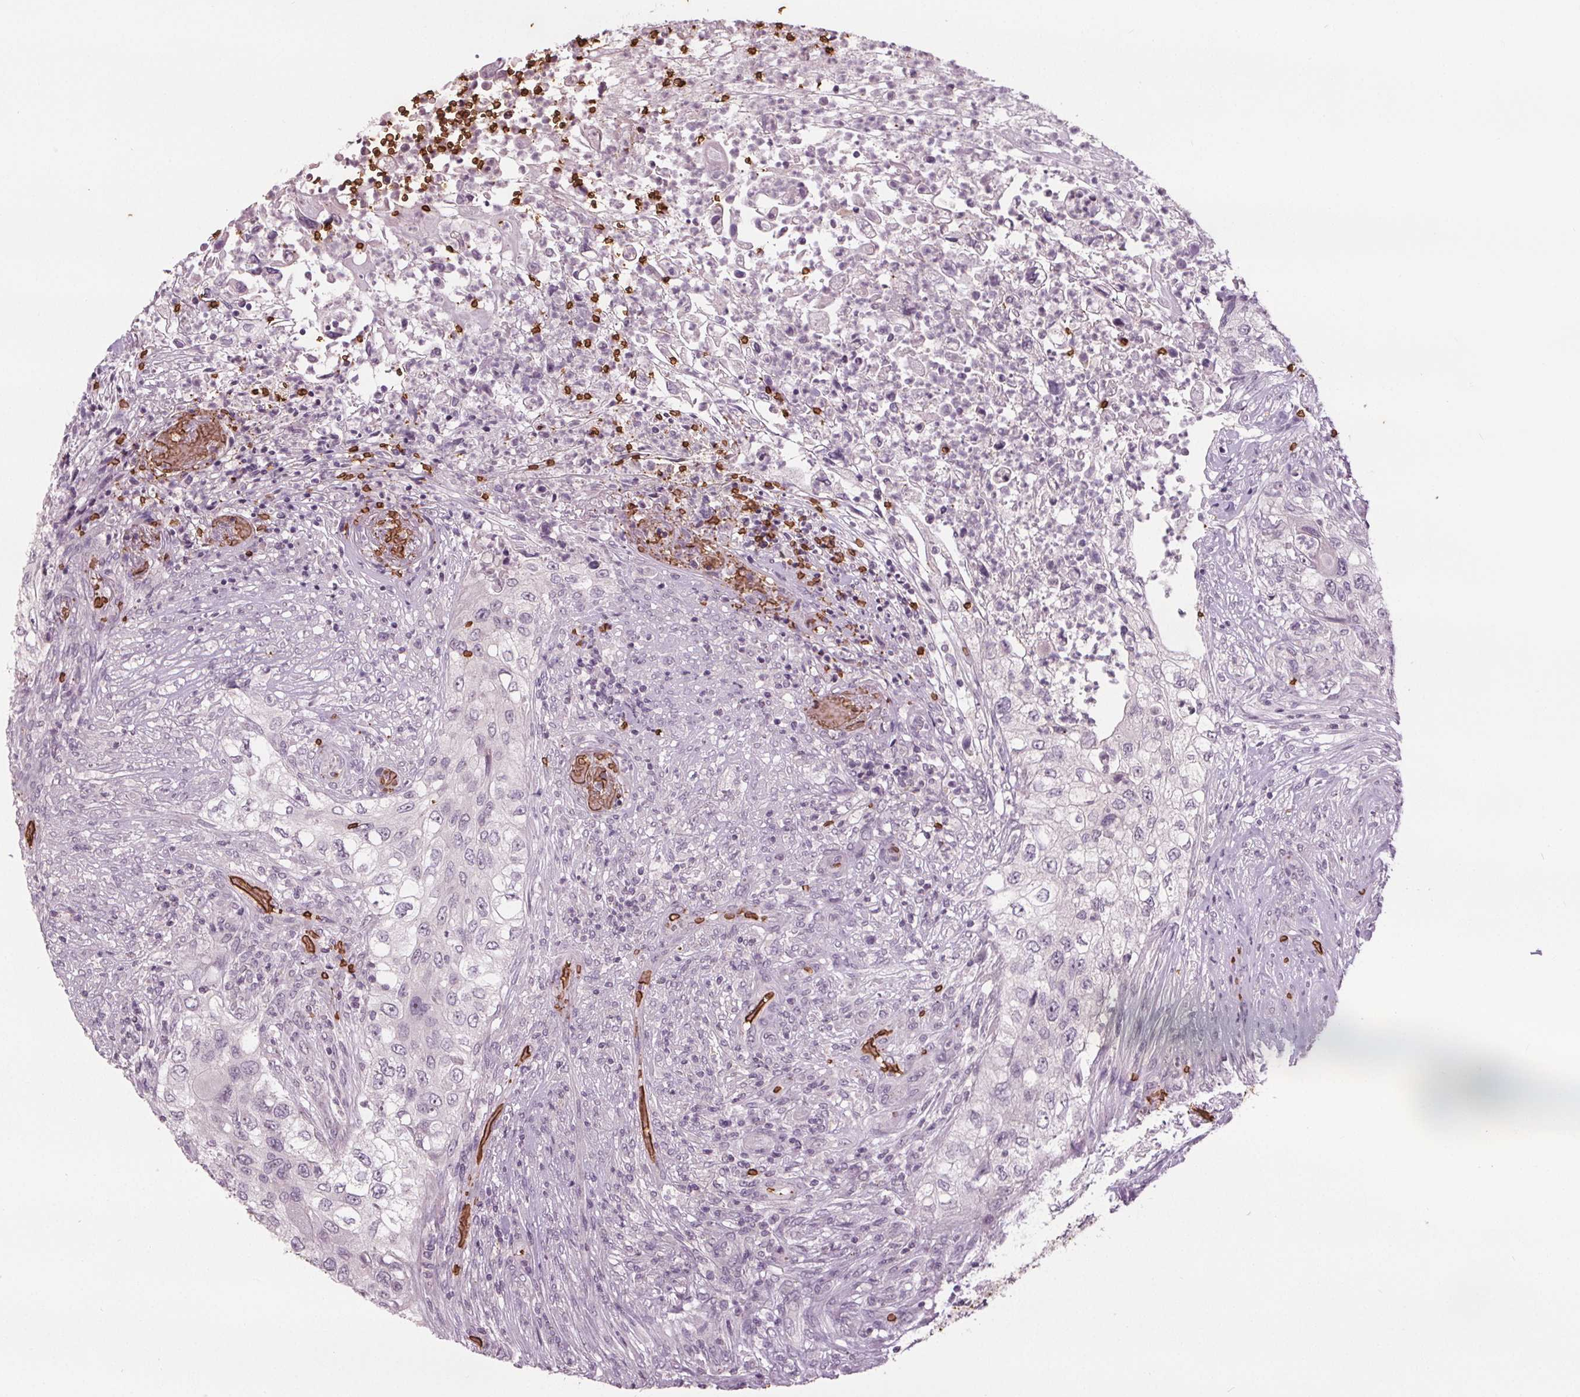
{"staining": {"intensity": "negative", "quantity": "none", "location": "none"}, "tissue": "urothelial cancer", "cell_type": "Tumor cells", "image_type": "cancer", "snomed": [{"axis": "morphology", "description": "Urothelial carcinoma, High grade"}, {"axis": "topography", "description": "Urinary bladder"}], "caption": "High magnification brightfield microscopy of urothelial carcinoma (high-grade) stained with DAB (brown) and counterstained with hematoxylin (blue): tumor cells show no significant expression.", "gene": "SLC4A1", "patient": {"sex": "female", "age": 60}}